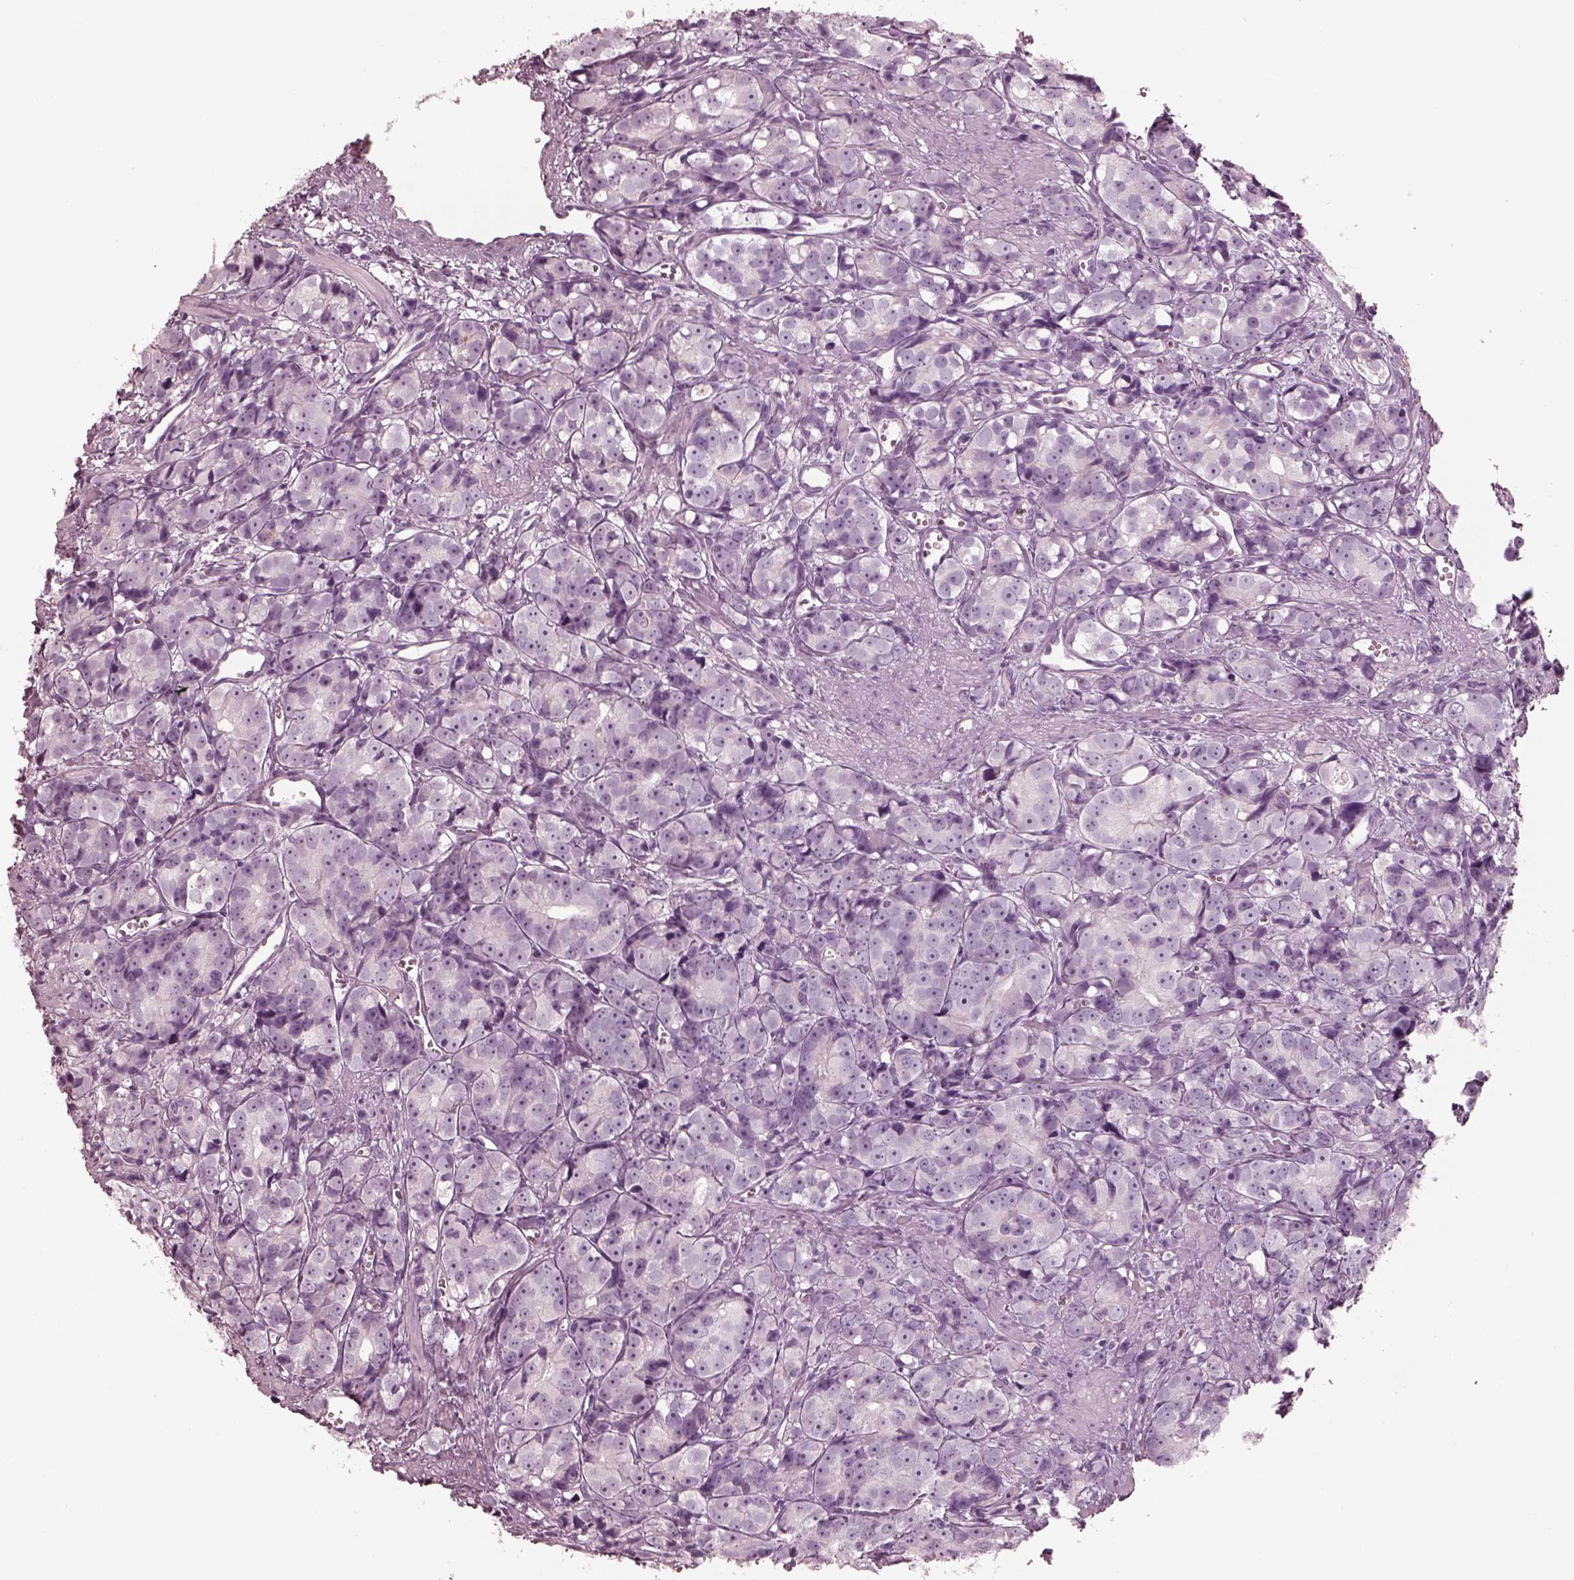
{"staining": {"intensity": "negative", "quantity": "none", "location": "none"}, "tissue": "prostate cancer", "cell_type": "Tumor cells", "image_type": "cancer", "snomed": [{"axis": "morphology", "description": "Adenocarcinoma, High grade"}, {"axis": "topography", "description": "Prostate"}], "caption": "Immunohistochemical staining of prostate cancer (high-grade adenocarcinoma) exhibits no significant positivity in tumor cells.", "gene": "PON3", "patient": {"sex": "male", "age": 77}}